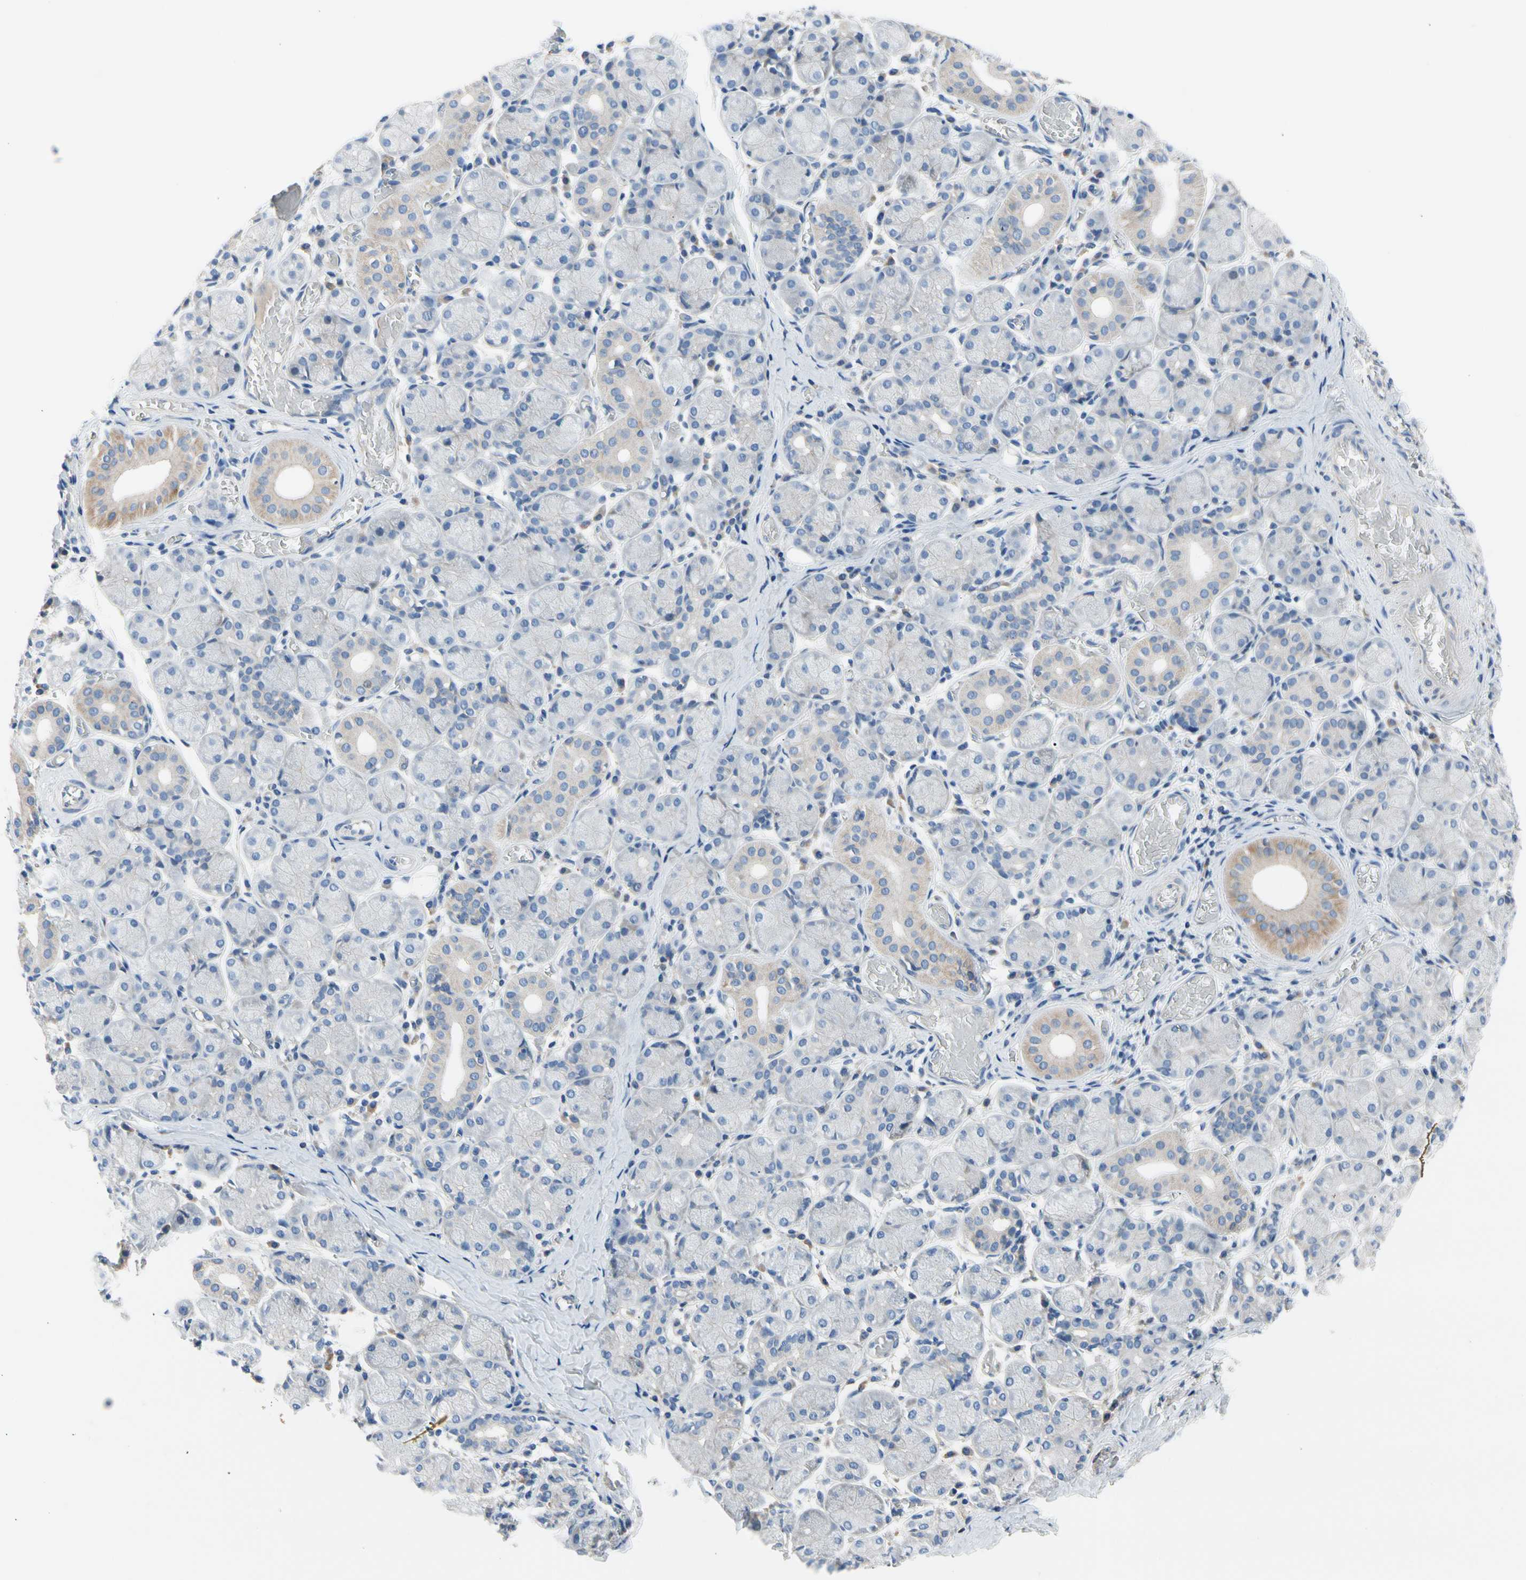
{"staining": {"intensity": "weak", "quantity": "<25%", "location": "cytoplasmic/membranous"}, "tissue": "salivary gland", "cell_type": "Glandular cells", "image_type": "normal", "snomed": [{"axis": "morphology", "description": "Normal tissue, NOS"}, {"axis": "topography", "description": "Salivary gland"}], "caption": "Immunohistochemical staining of normal human salivary gland exhibits no significant expression in glandular cells.", "gene": "CA14", "patient": {"sex": "female", "age": 24}}